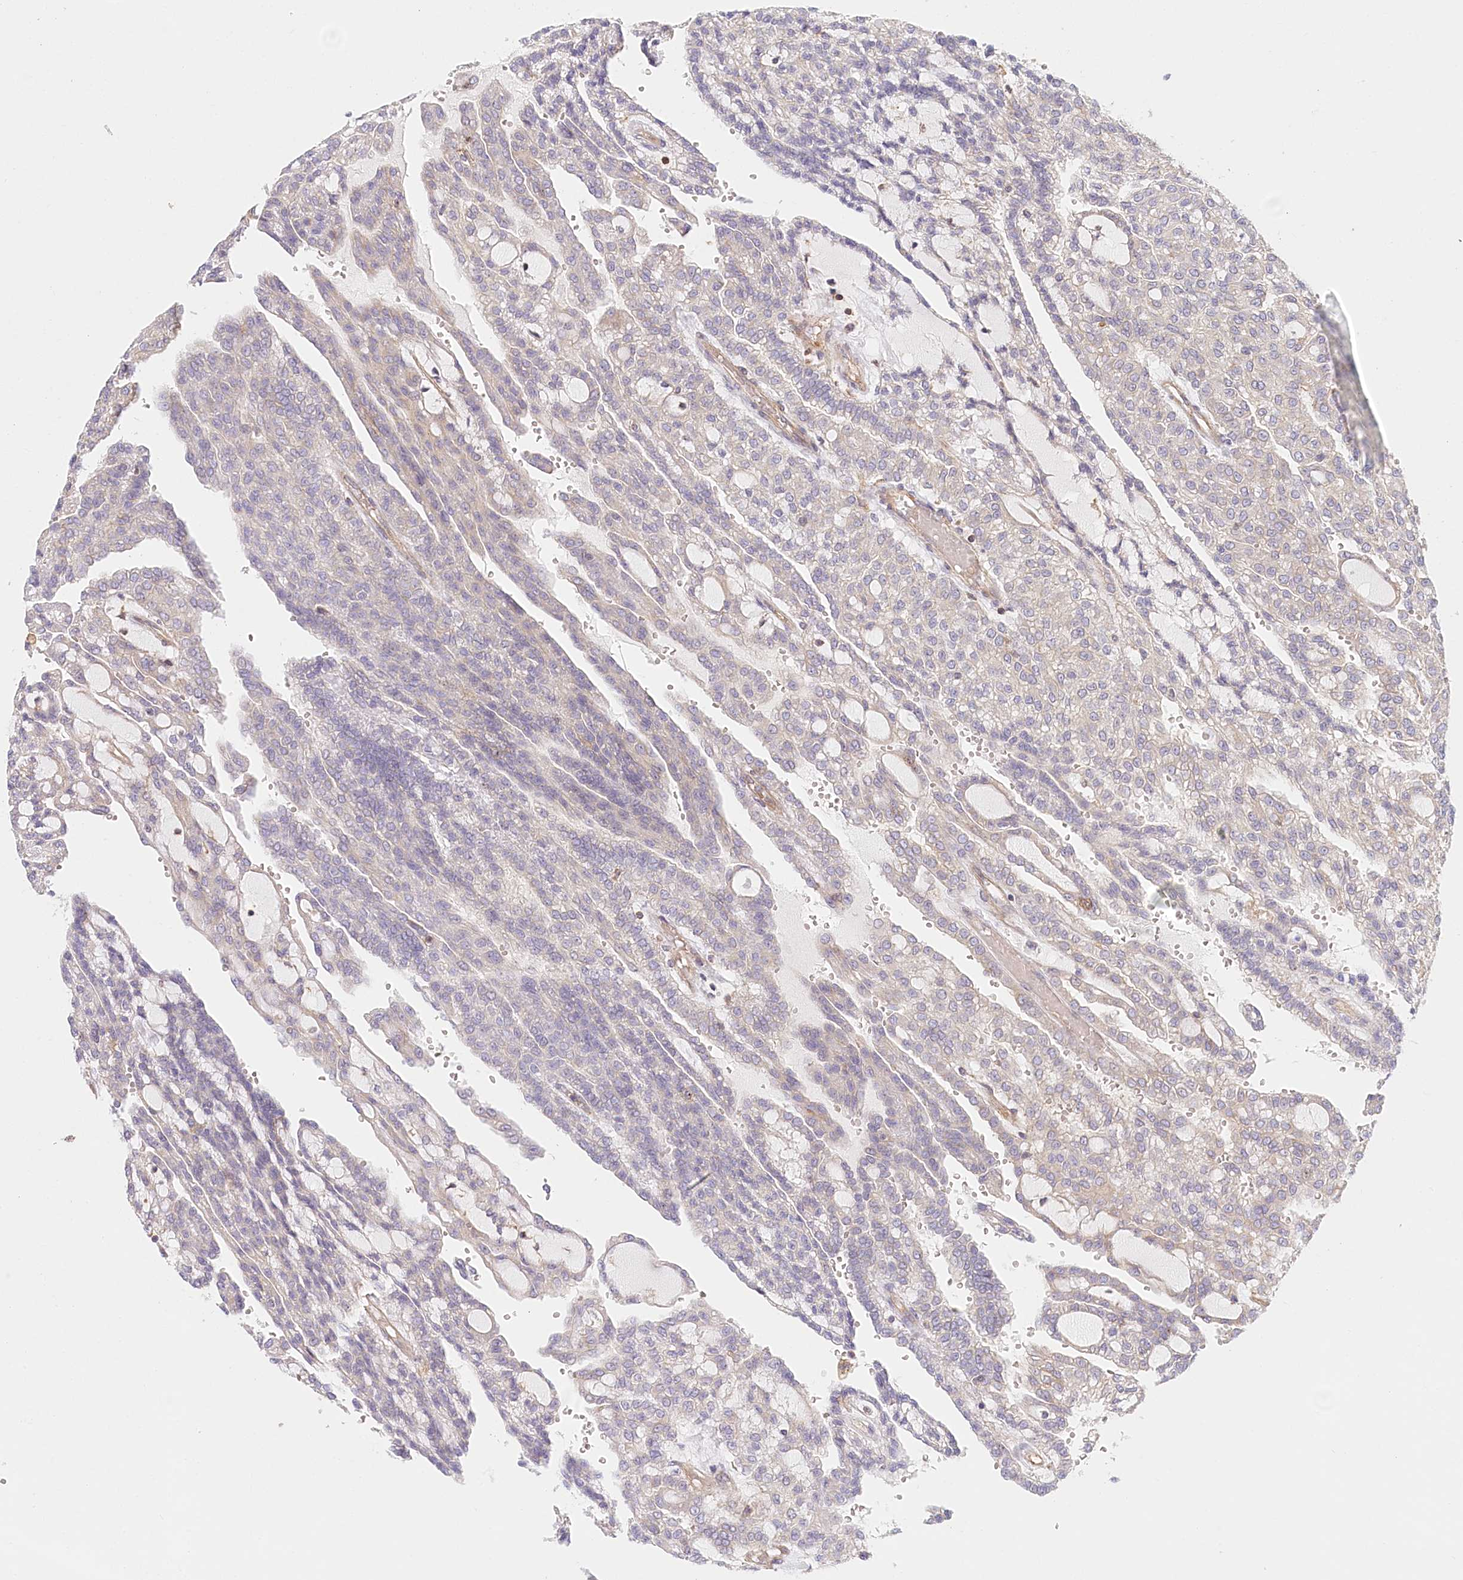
{"staining": {"intensity": "negative", "quantity": "none", "location": "none"}, "tissue": "renal cancer", "cell_type": "Tumor cells", "image_type": "cancer", "snomed": [{"axis": "morphology", "description": "Adenocarcinoma, NOS"}, {"axis": "topography", "description": "Kidney"}], "caption": "Adenocarcinoma (renal) stained for a protein using immunohistochemistry (IHC) displays no staining tumor cells.", "gene": "UMPS", "patient": {"sex": "male", "age": 63}}